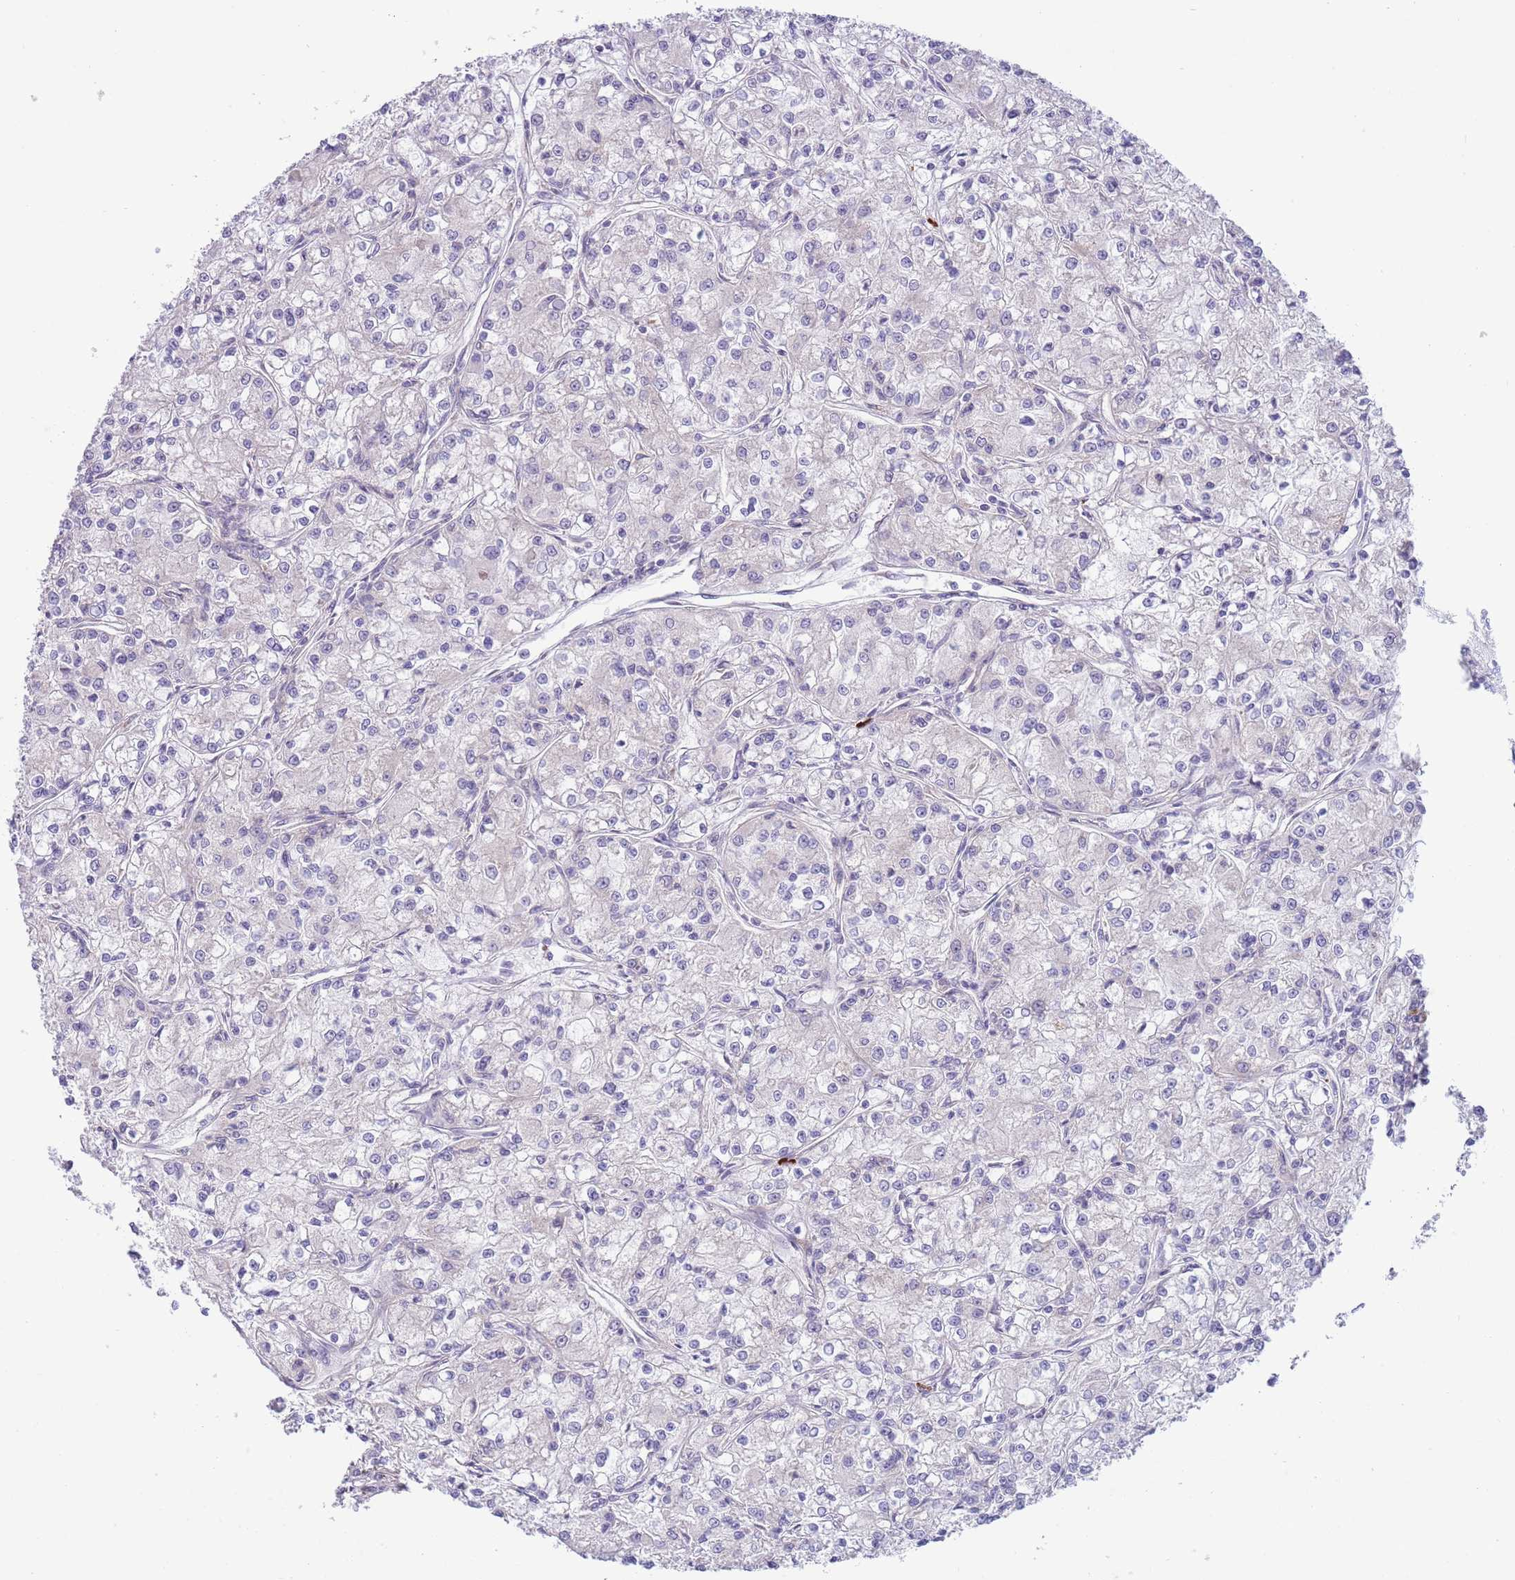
{"staining": {"intensity": "weak", "quantity": "<25%", "location": "cytoplasmic/membranous"}, "tissue": "renal cancer", "cell_type": "Tumor cells", "image_type": "cancer", "snomed": [{"axis": "morphology", "description": "Adenocarcinoma, NOS"}, {"axis": "topography", "description": "Kidney"}], "caption": "DAB immunohistochemical staining of human renal cancer (adenocarcinoma) shows no significant positivity in tumor cells.", "gene": "DAND5", "patient": {"sex": "female", "age": 59}}